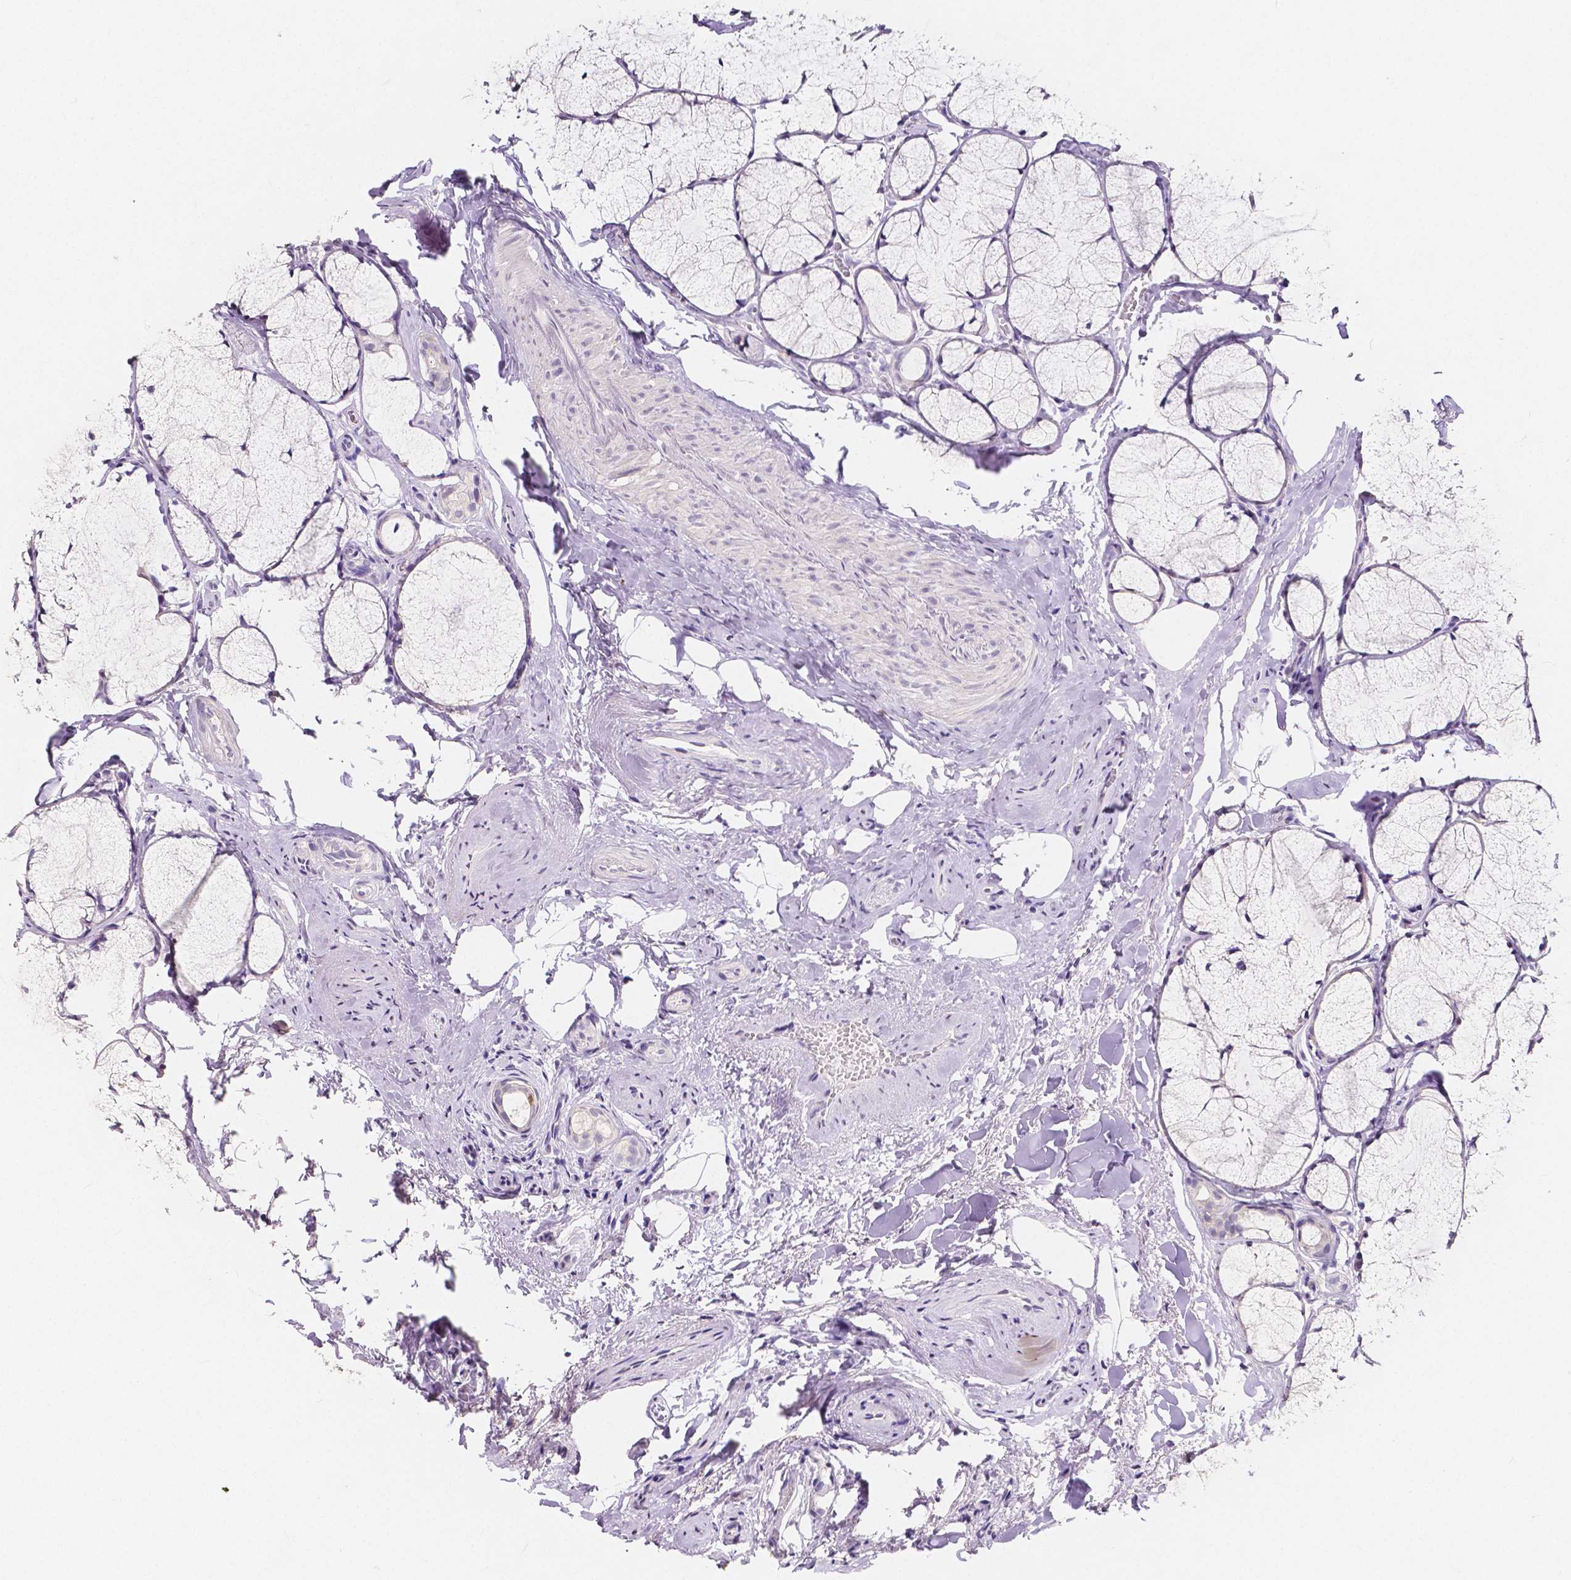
{"staining": {"intensity": "negative", "quantity": "none", "location": "none"}, "tissue": "head and neck cancer", "cell_type": "Tumor cells", "image_type": "cancer", "snomed": [{"axis": "morphology", "description": "Adenocarcinoma, NOS"}, {"axis": "topography", "description": "Head-Neck"}], "caption": "A high-resolution histopathology image shows IHC staining of adenocarcinoma (head and neck), which reveals no significant positivity in tumor cells.", "gene": "ACP5", "patient": {"sex": "male", "age": 66}}